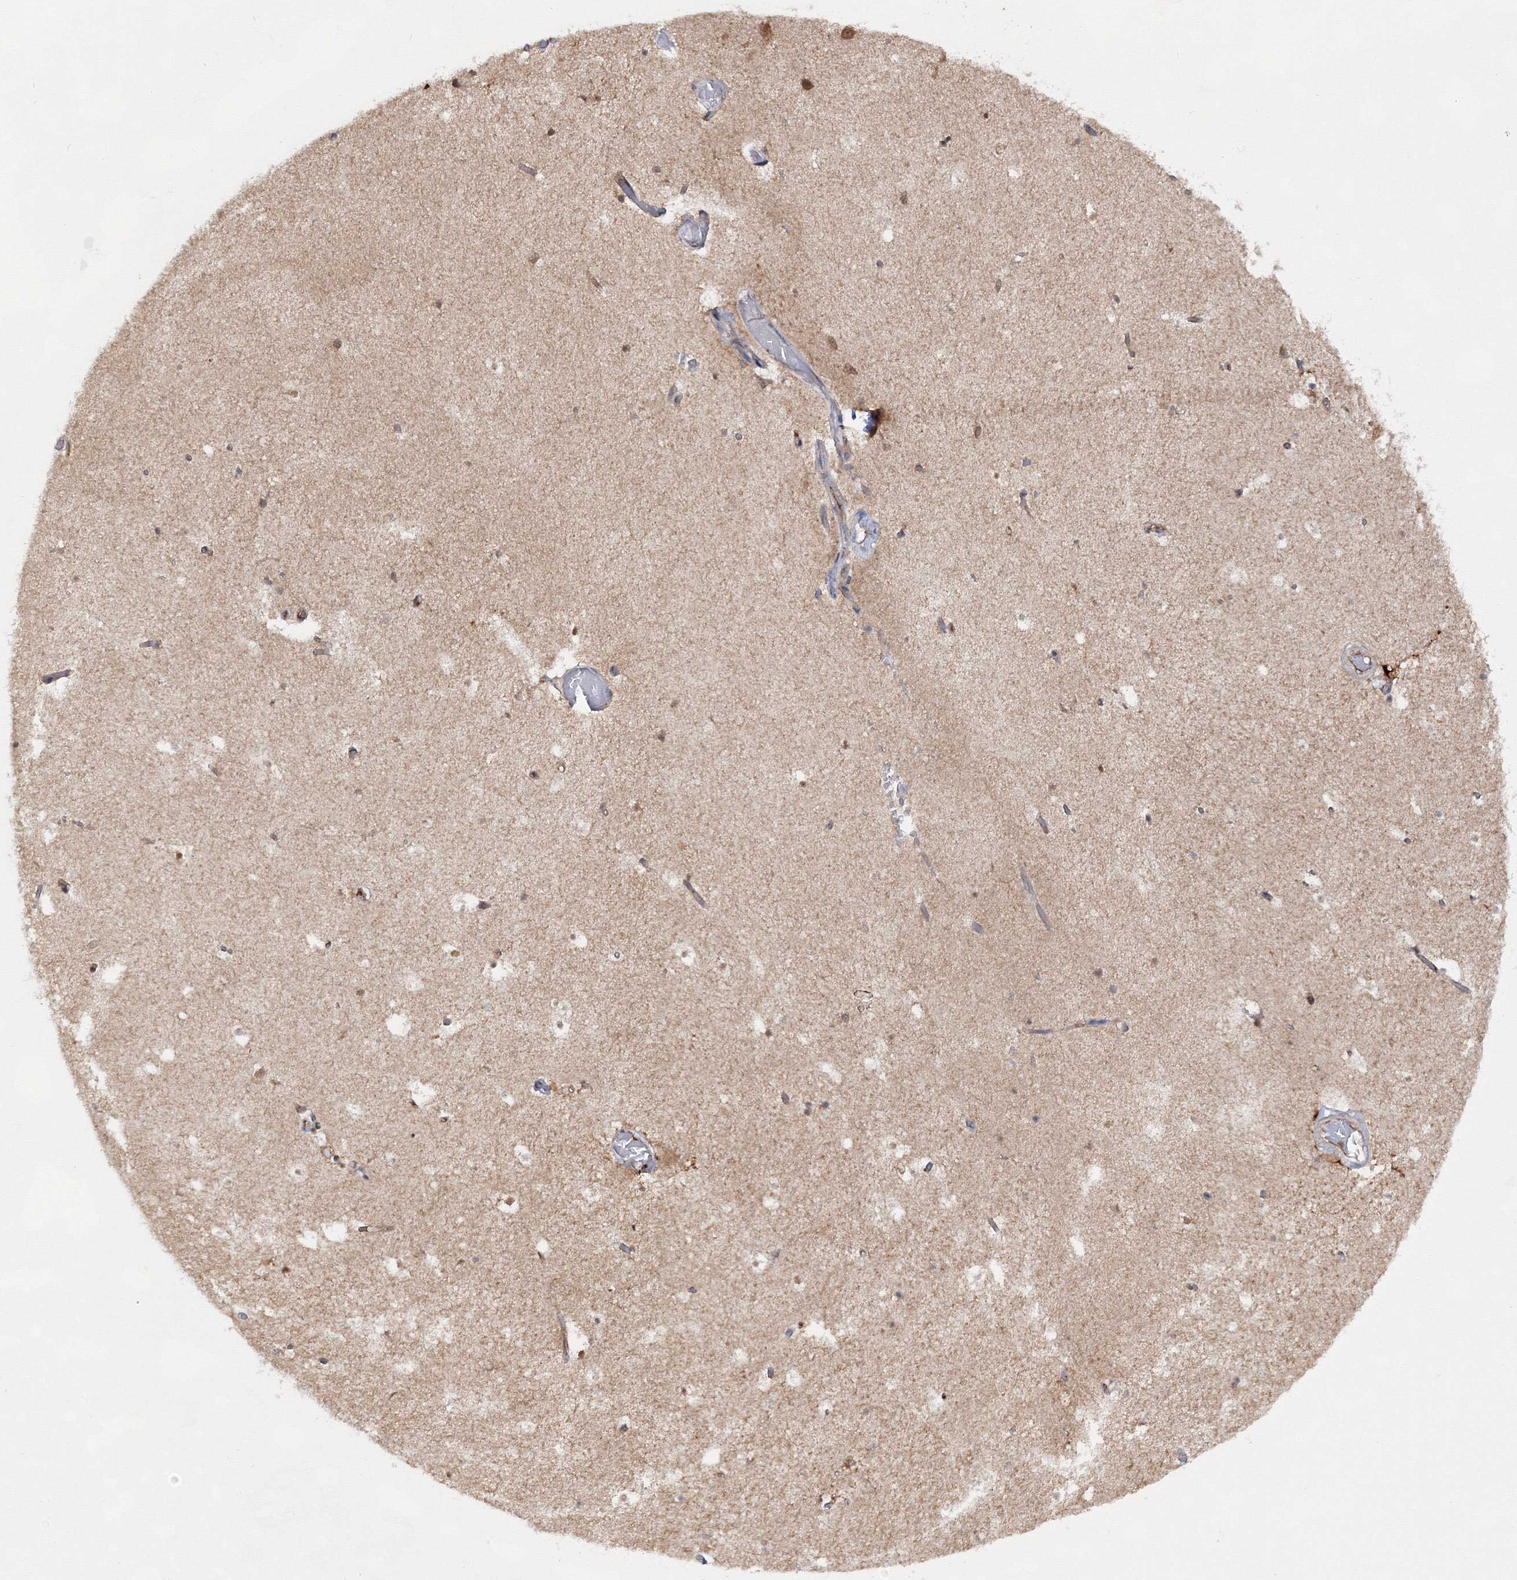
{"staining": {"intensity": "moderate", "quantity": "<25%", "location": "cytoplasmic/membranous"}, "tissue": "hippocampus", "cell_type": "Glial cells", "image_type": "normal", "snomed": [{"axis": "morphology", "description": "Normal tissue, NOS"}, {"axis": "topography", "description": "Hippocampus"}], "caption": "A brown stain shows moderate cytoplasmic/membranous staining of a protein in glial cells of unremarkable hippocampus.", "gene": "HARS1", "patient": {"sex": "female", "age": 52}}